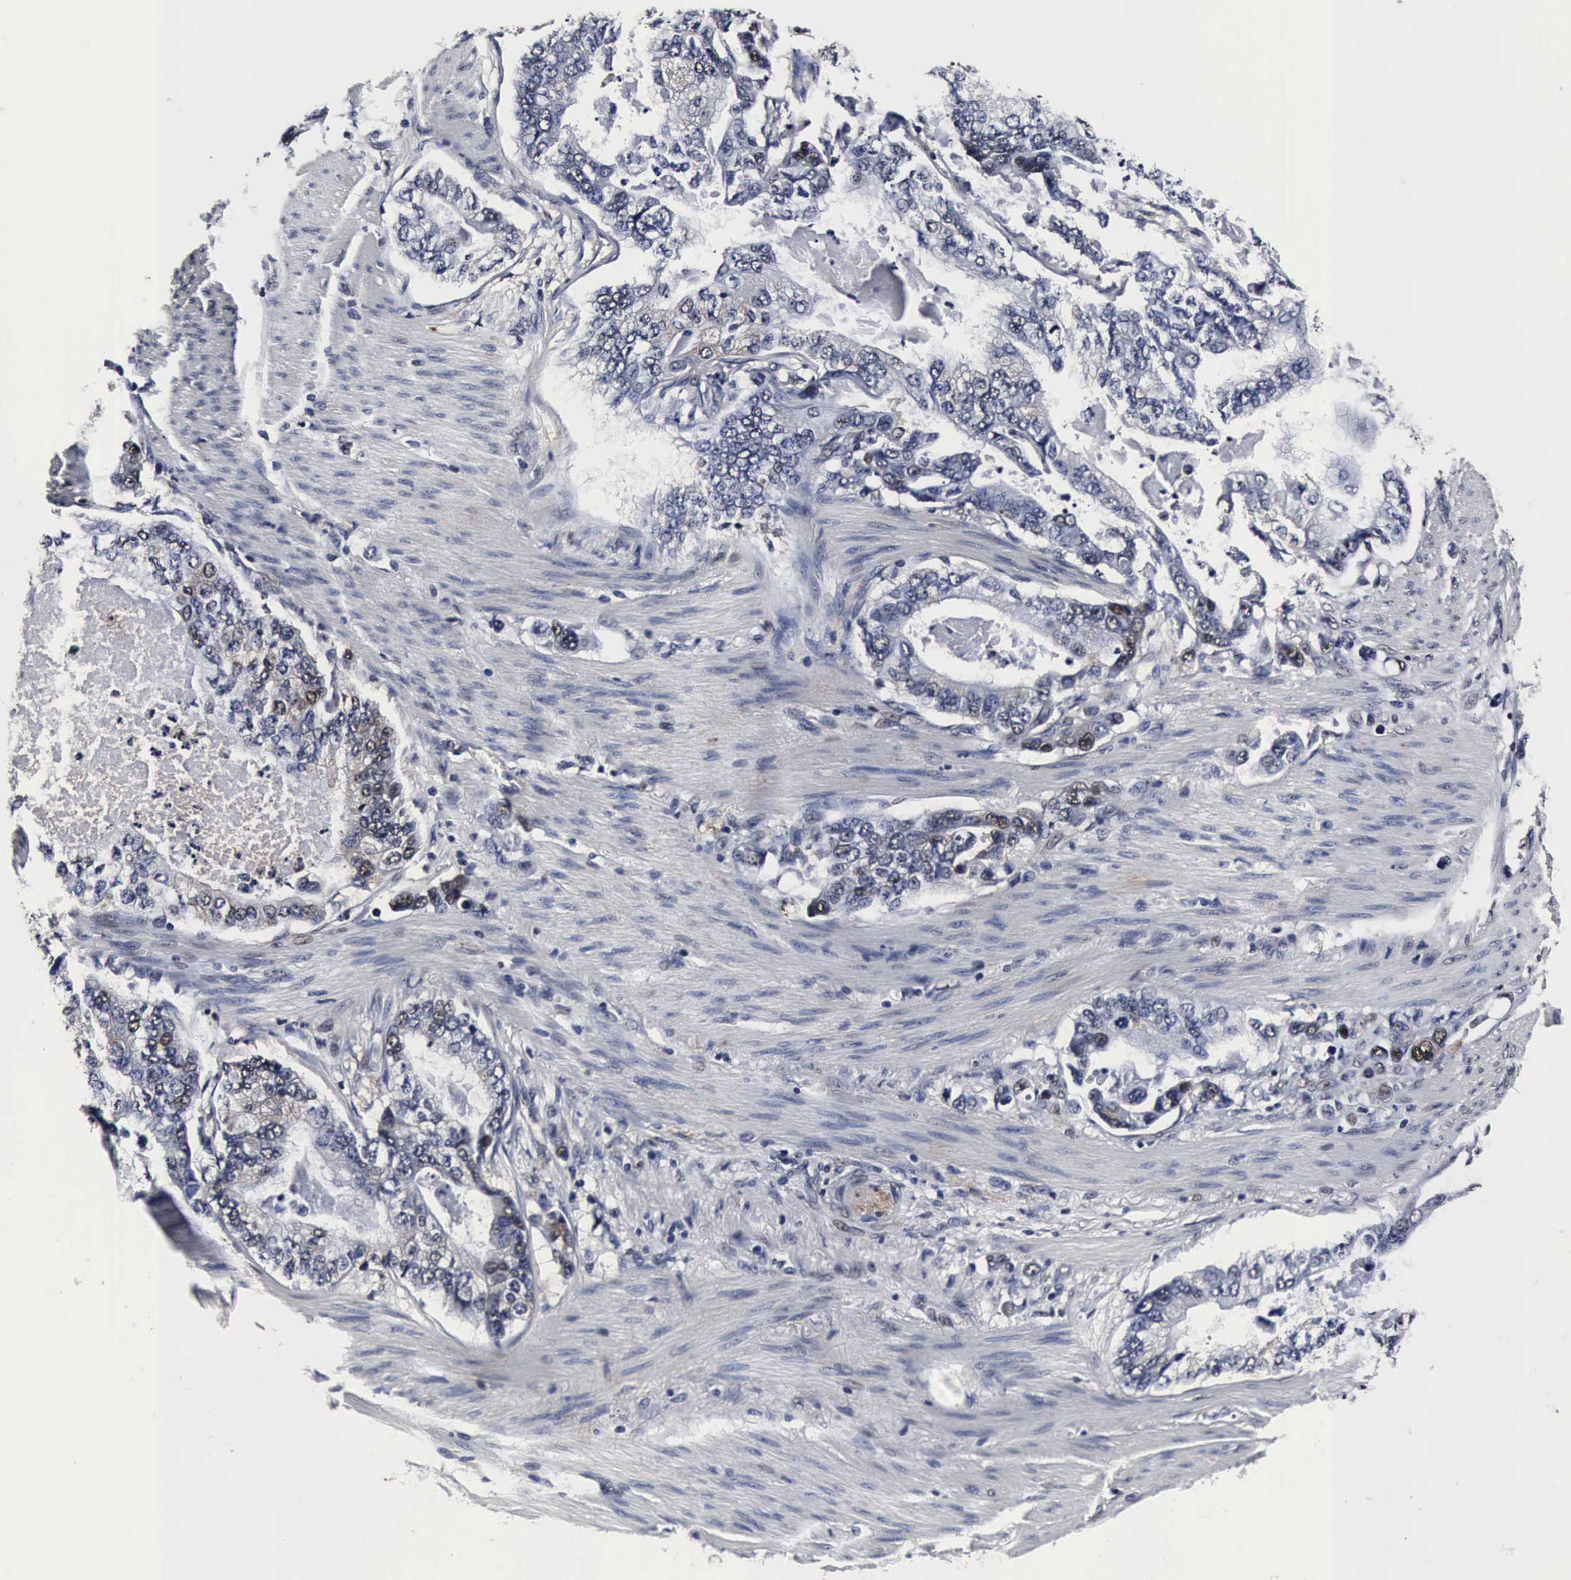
{"staining": {"intensity": "negative", "quantity": "none", "location": "none"}, "tissue": "stomach cancer", "cell_type": "Tumor cells", "image_type": "cancer", "snomed": [{"axis": "morphology", "description": "Adenocarcinoma, NOS"}, {"axis": "topography", "description": "Pancreas"}, {"axis": "topography", "description": "Stomach, upper"}], "caption": "Immunohistochemistry photomicrograph of human stomach adenocarcinoma stained for a protein (brown), which reveals no positivity in tumor cells.", "gene": "UBC", "patient": {"sex": "male", "age": 77}}